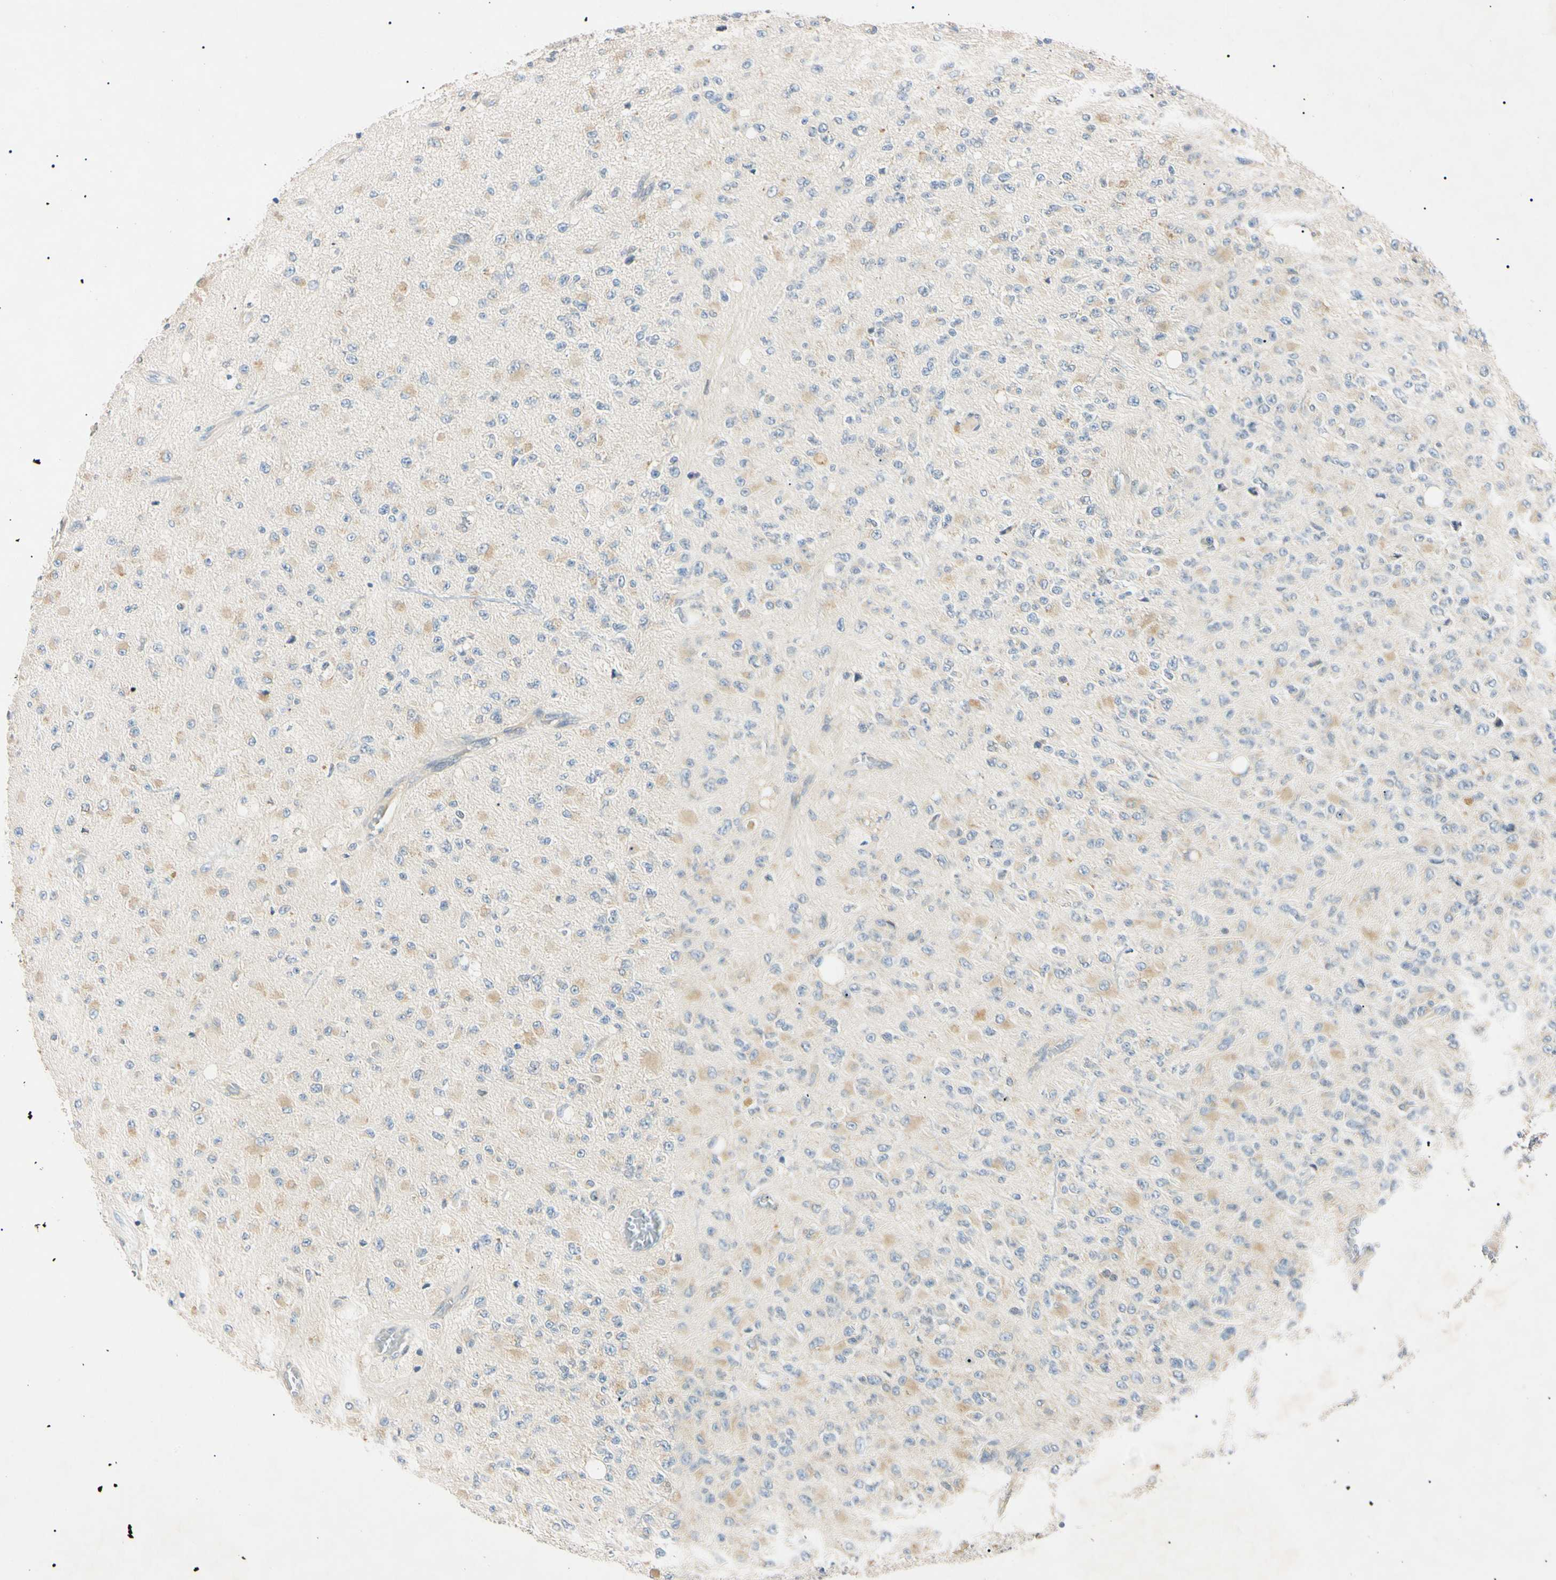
{"staining": {"intensity": "weak", "quantity": "25%-75%", "location": "cytoplasmic/membranous"}, "tissue": "glioma", "cell_type": "Tumor cells", "image_type": "cancer", "snomed": [{"axis": "morphology", "description": "Glioma, malignant, High grade"}, {"axis": "topography", "description": "pancreas cauda"}], "caption": "IHC photomicrograph of high-grade glioma (malignant) stained for a protein (brown), which shows low levels of weak cytoplasmic/membranous staining in about 25%-75% of tumor cells.", "gene": "DNAJB12", "patient": {"sex": "male", "age": 60}}